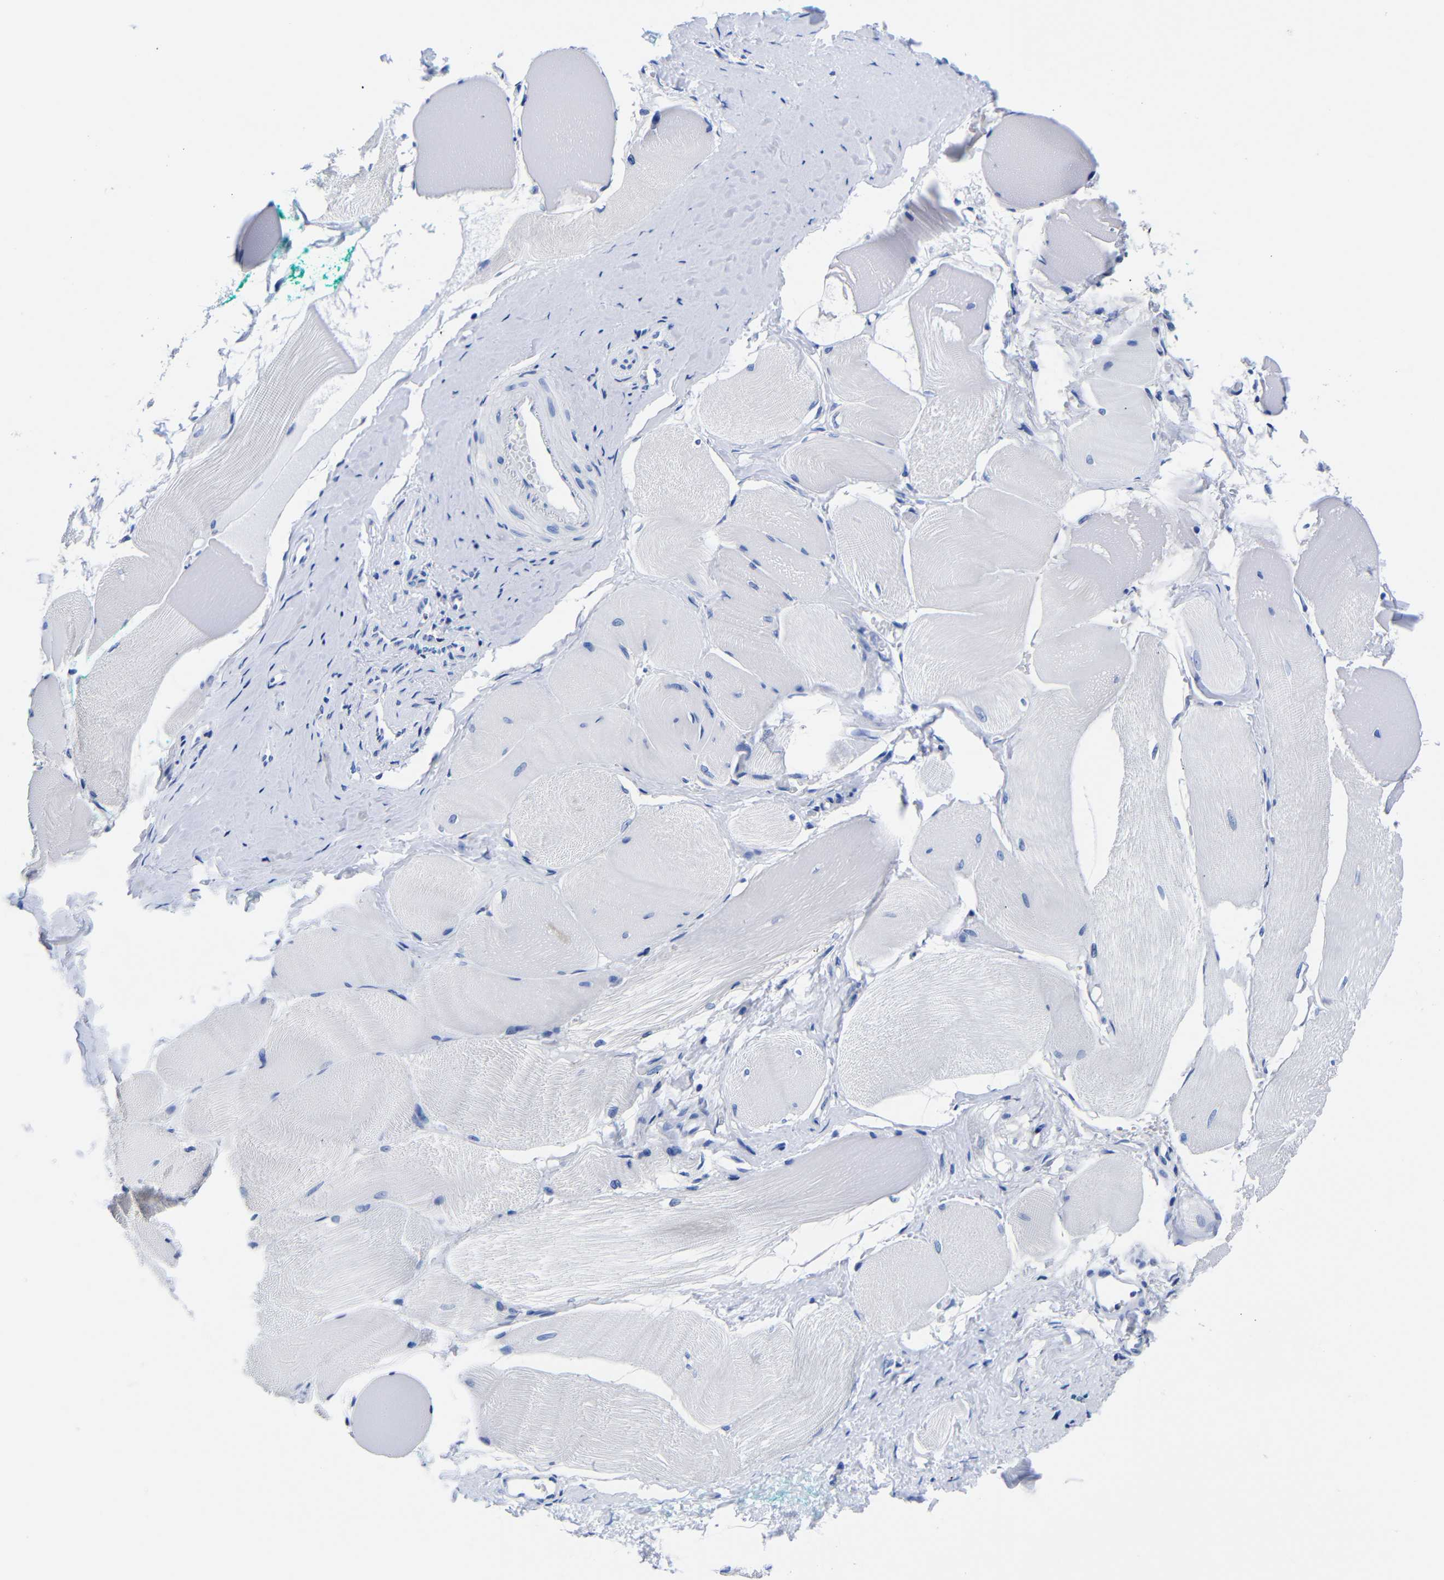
{"staining": {"intensity": "negative", "quantity": "none", "location": "none"}, "tissue": "skeletal muscle", "cell_type": "Myocytes", "image_type": "normal", "snomed": [{"axis": "morphology", "description": "Normal tissue, NOS"}, {"axis": "morphology", "description": "Squamous cell carcinoma, NOS"}, {"axis": "topography", "description": "Skeletal muscle"}], "caption": "Protein analysis of normal skeletal muscle shows no significant expression in myocytes.", "gene": "CLEC4G", "patient": {"sex": "male", "age": 51}}